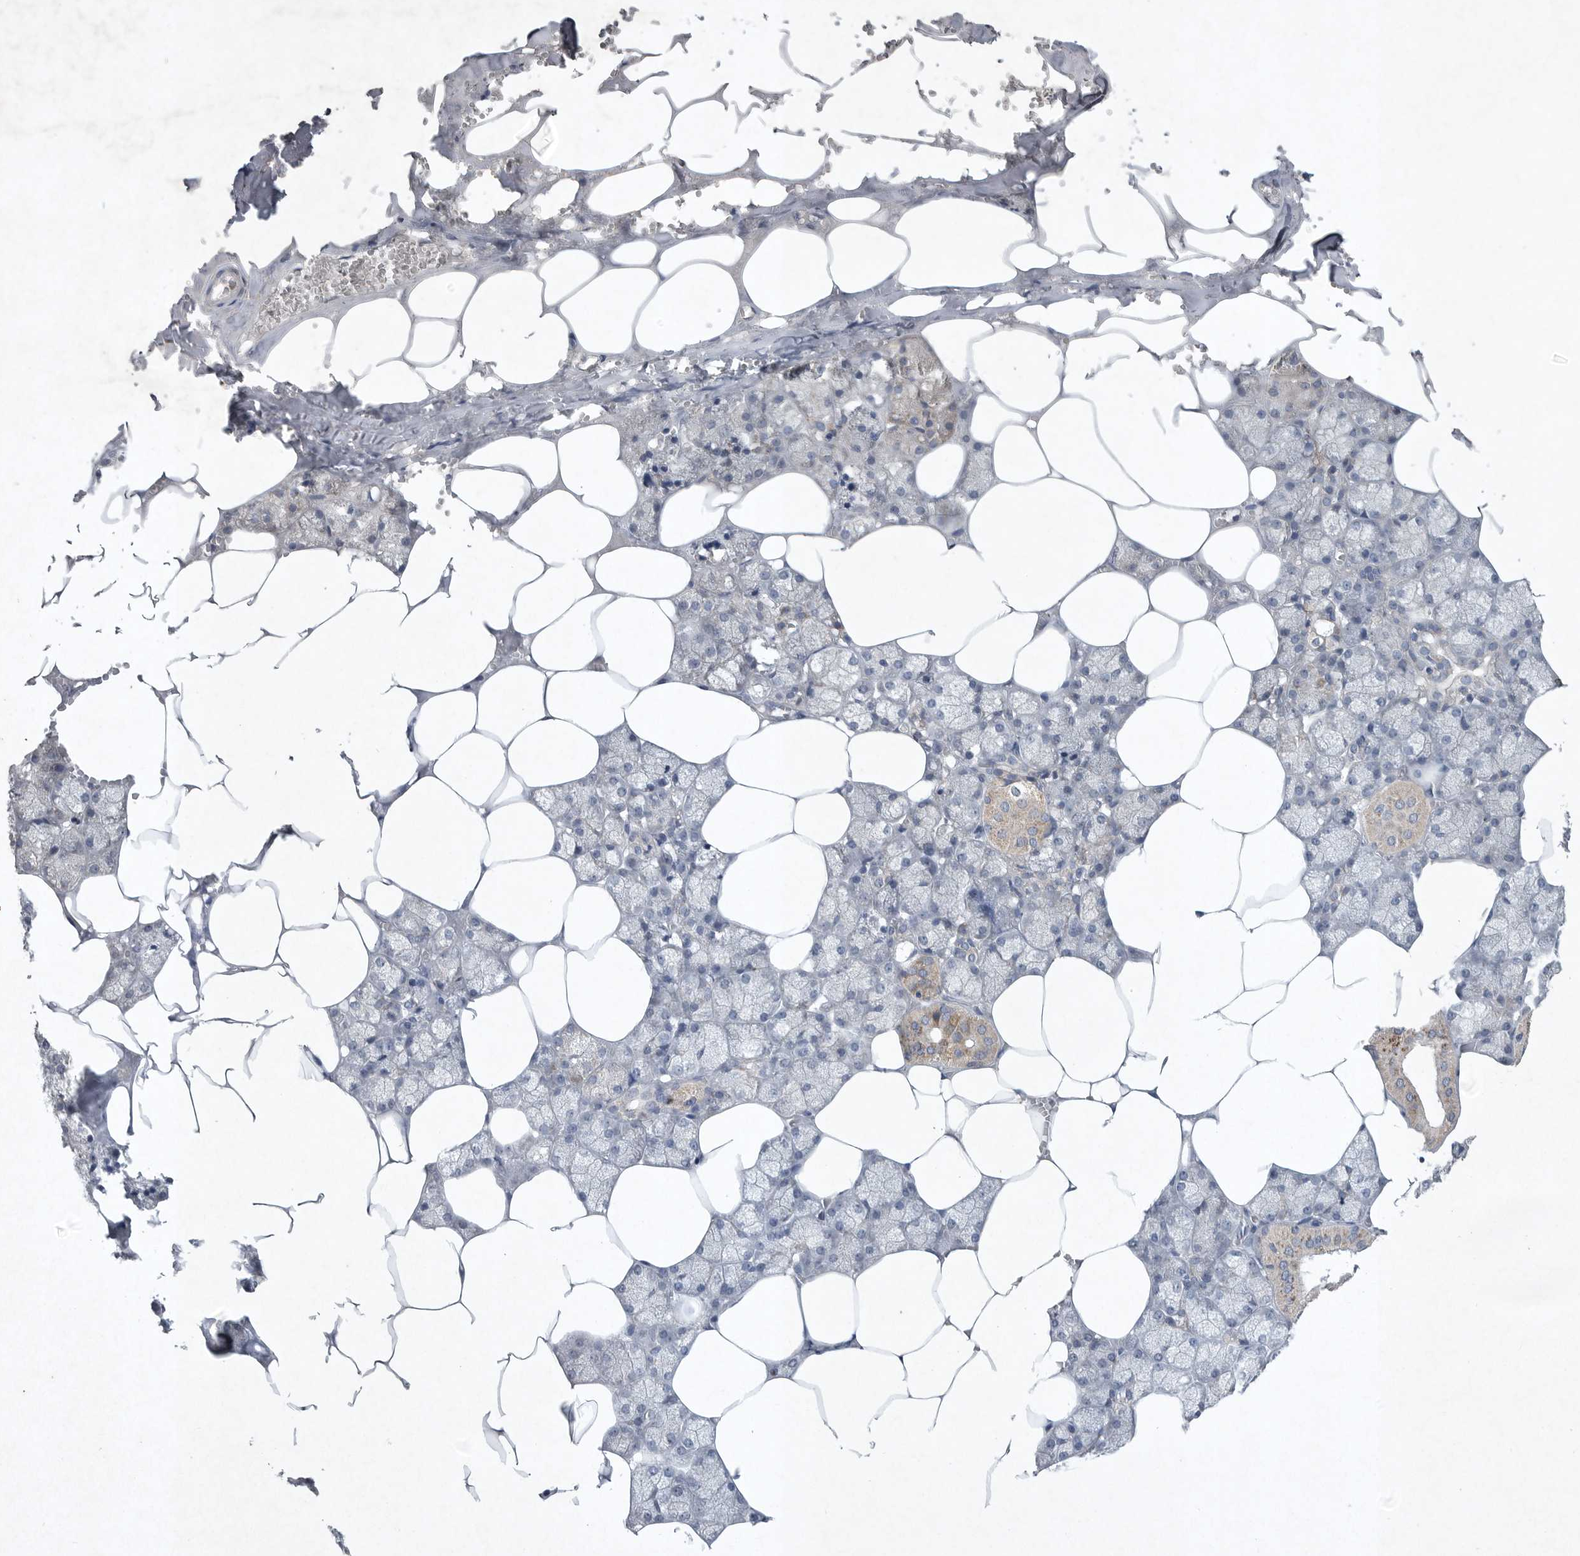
{"staining": {"intensity": "moderate", "quantity": "<25%", "location": "cytoplasmic/membranous"}, "tissue": "salivary gland", "cell_type": "Glandular cells", "image_type": "normal", "snomed": [{"axis": "morphology", "description": "Normal tissue, NOS"}, {"axis": "topography", "description": "Salivary gland"}], "caption": "DAB (3,3'-diaminobenzidine) immunohistochemical staining of normal salivary gland shows moderate cytoplasmic/membranous protein positivity in approximately <25% of glandular cells. (DAB = brown stain, brightfield microscopy at high magnification).", "gene": "DDR1", "patient": {"sex": "male", "age": 62}}